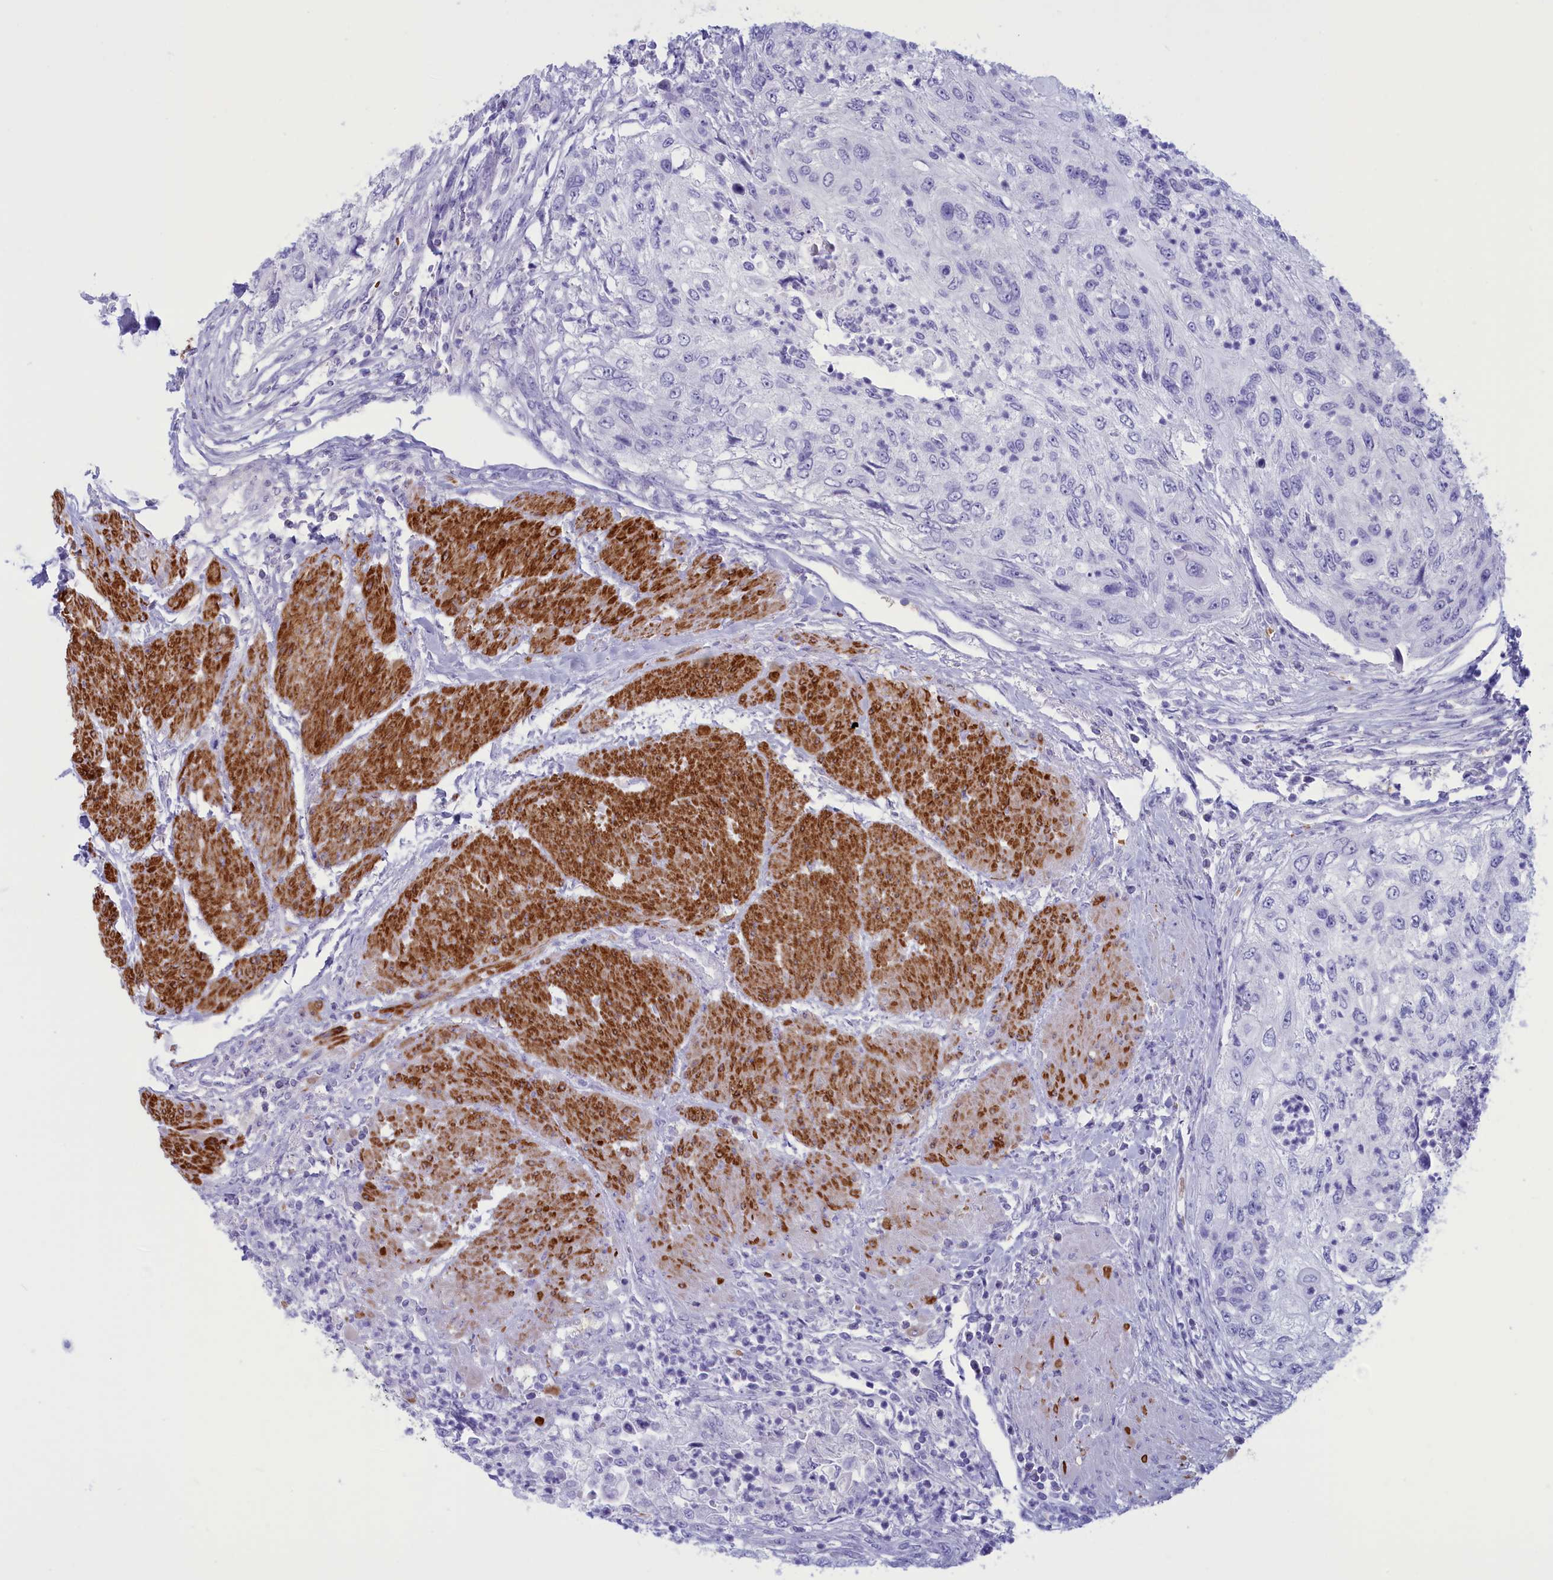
{"staining": {"intensity": "negative", "quantity": "none", "location": "none"}, "tissue": "urothelial cancer", "cell_type": "Tumor cells", "image_type": "cancer", "snomed": [{"axis": "morphology", "description": "Urothelial carcinoma, High grade"}, {"axis": "topography", "description": "Urinary bladder"}], "caption": "Immunohistochemical staining of high-grade urothelial carcinoma displays no significant expression in tumor cells.", "gene": "GAPDHS", "patient": {"sex": "female", "age": 60}}